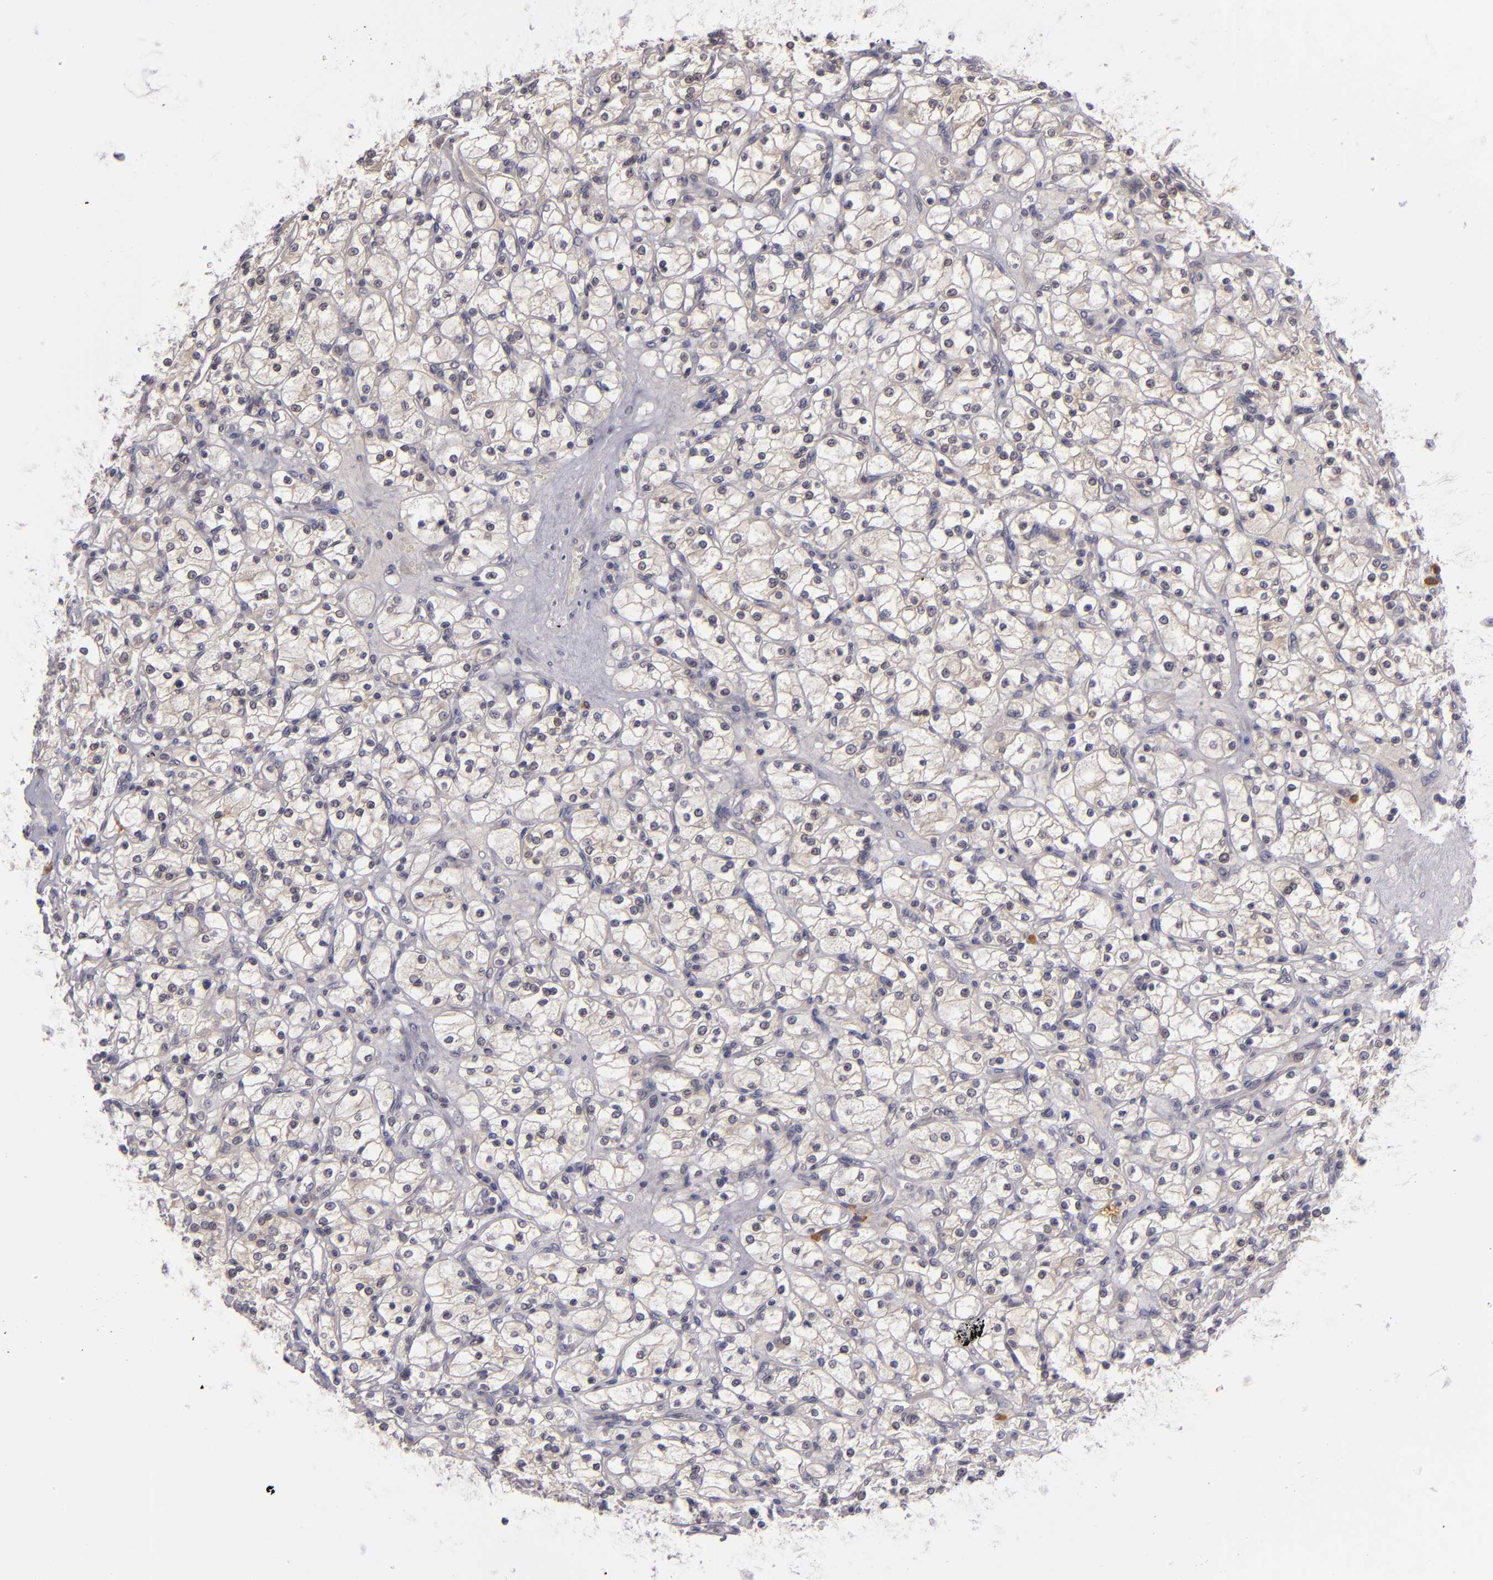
{"staining": {"intensity": "weak", "quantity": "<25%", "location": "cytoplasmic/membranous"}, "tissue": "renal cancer", "cell_type": "Tumor cells", "image_type": "cancer", "snomed": [{"axis": "morphology", "description": "Adenocarcinoma, NOS"}, {"axis": "topography", "description": "Kidney"}], "caption": "Protein analysis of adenocarcinoma (renal) exhibits no significant positivity in tumor cells.", "gene": "CD83", "patient": {"sex": "female", "age": 83}}